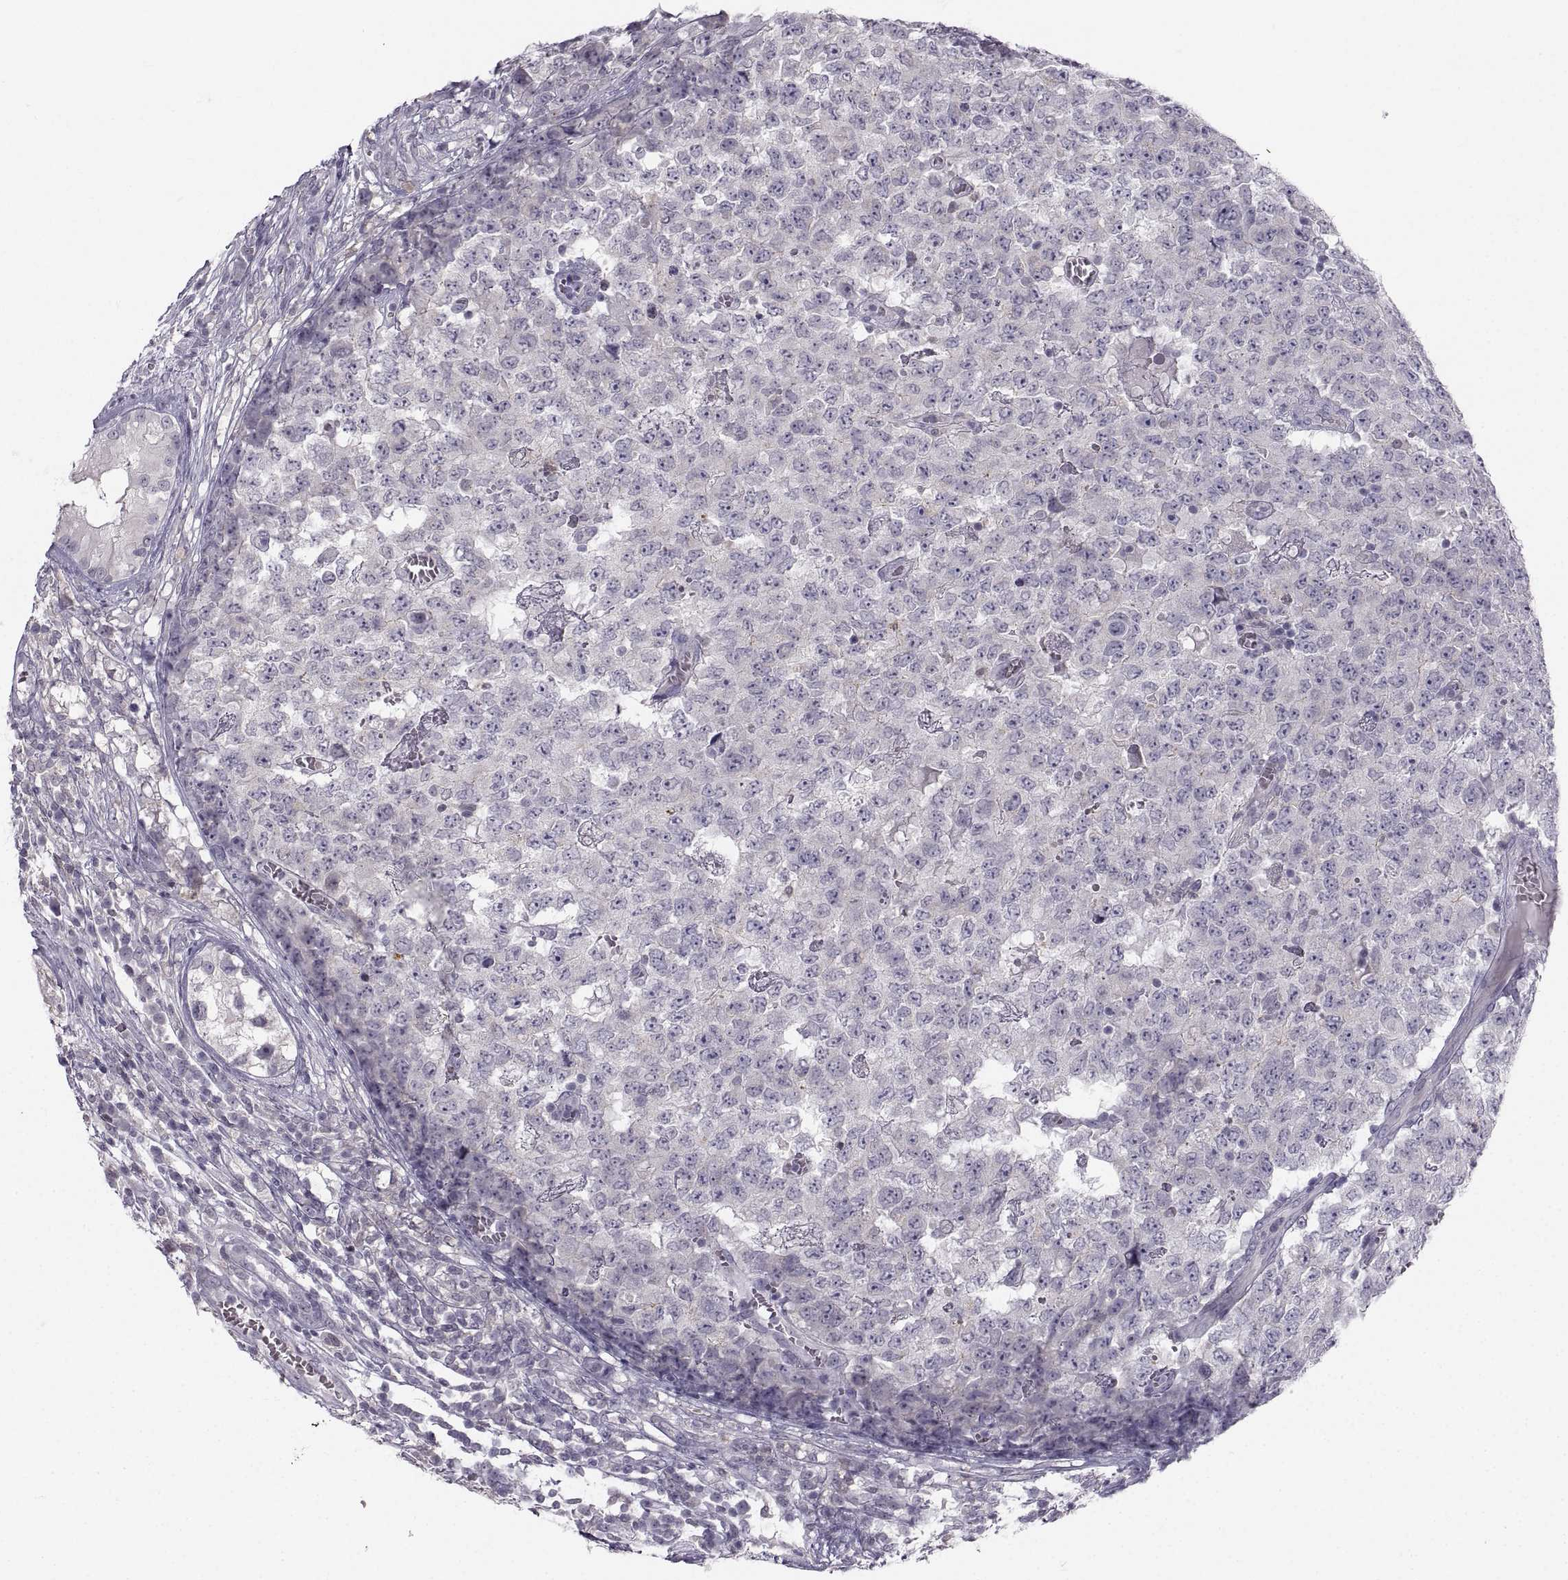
{"staining": {"intensity": "negative", "quantity": "none", "location": "none"}, "tissue": "testis cancer", "cell_type": "Tumor cells", "image_type": "cancer", "snomed": [{"axis": "morphology", "description": "Carcinoma, Embryonal, NOS"}, {"axis": "topography", "description": "Testis"}], "caption": "Protein analysis of testis embryonal carcinoma shows no significant positivity in tumor cells.", "gene": "ZNF185", "patient": {"sex": "male", "age": 23}}